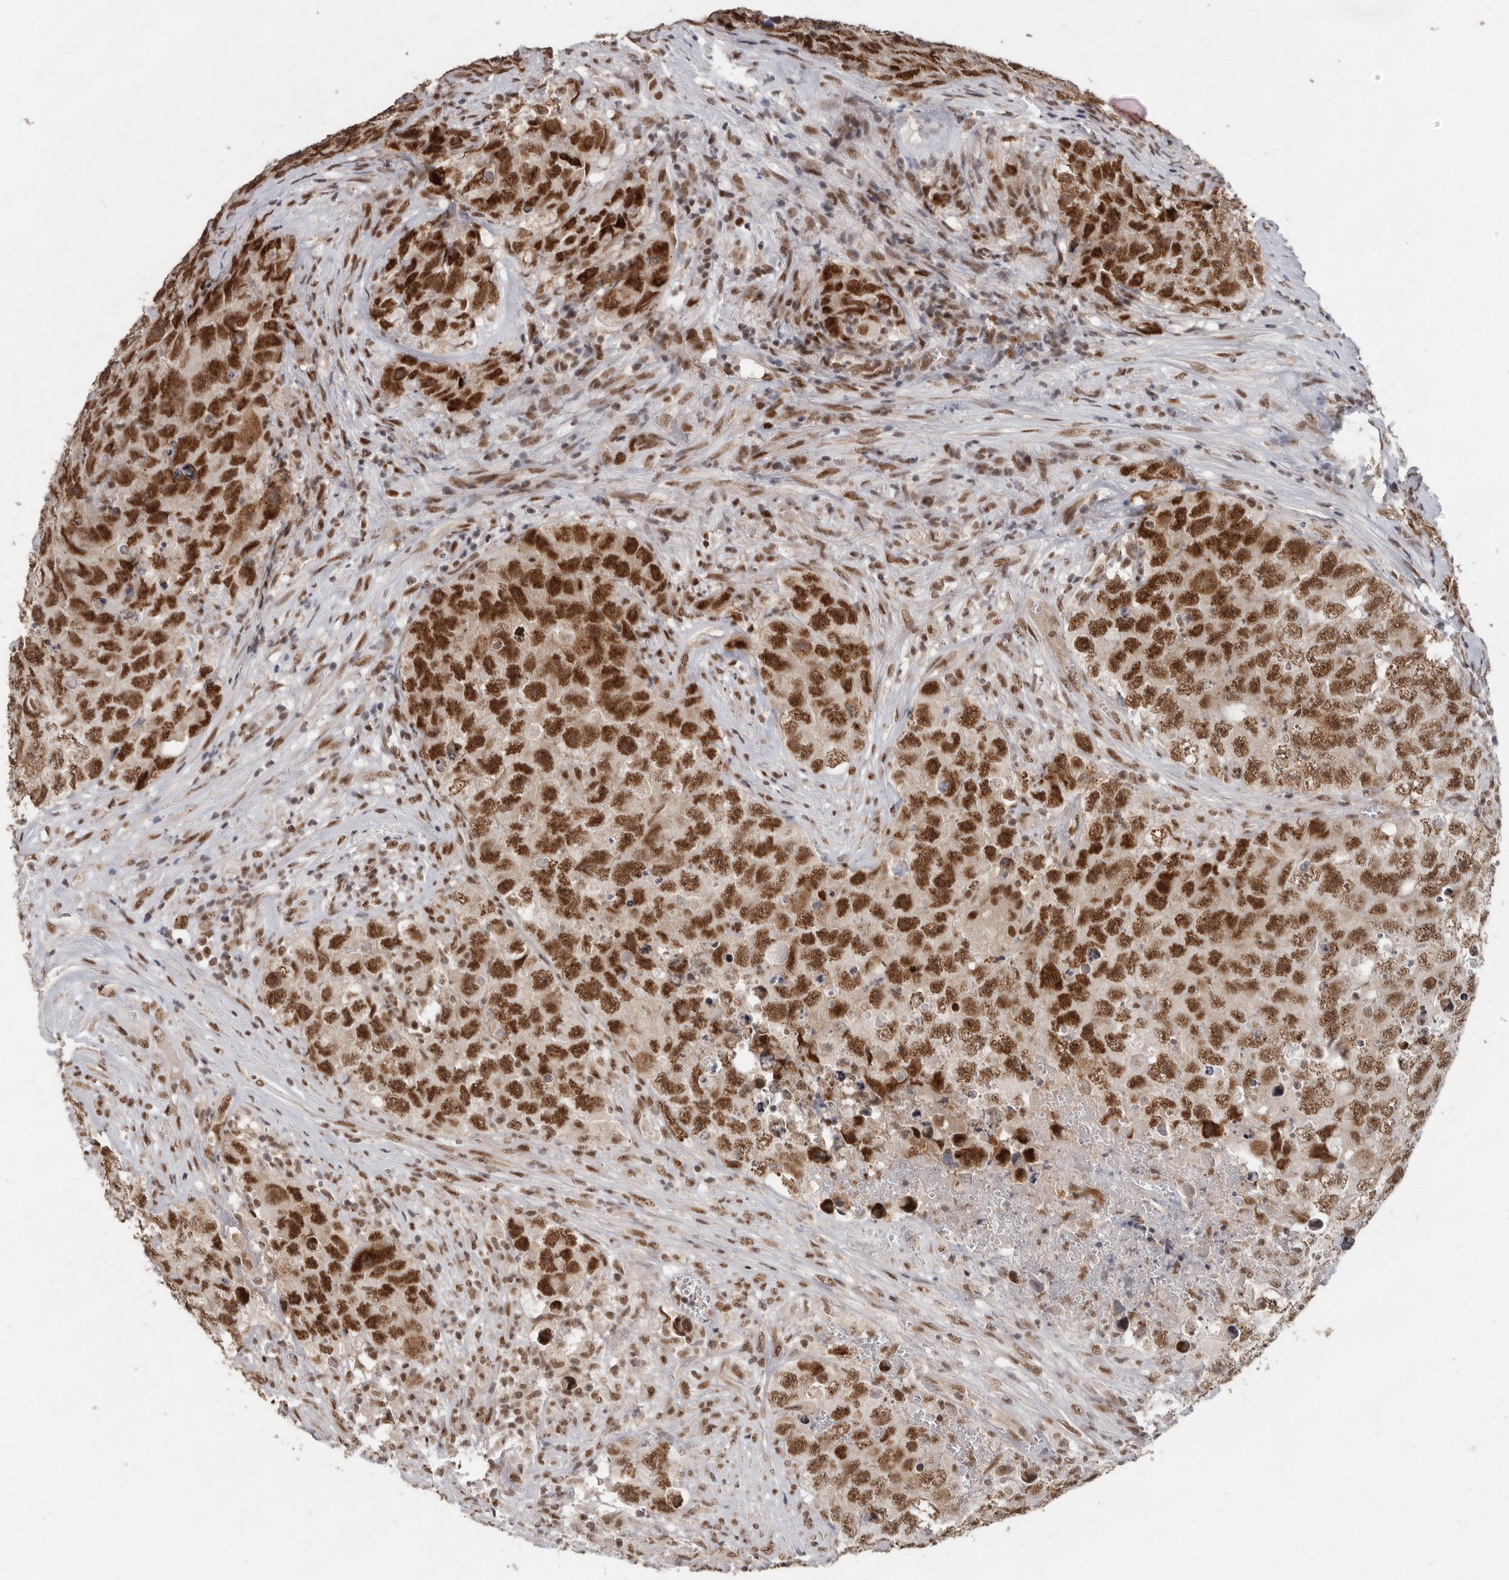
{"staining": {"intensity": "strong", "quantity": ">75%", "location": "nuclear"}, "tissue": "testis cancer", "cell_type": "Tumor cells", "image_type": "cancer", "snomed": [{"axis": "morphology", "description": "Seminoma, NOS"}, {"axis": "morphology", "description": "Carcinoma, Embryonal, NOS"}, {"axis": "topography", "description": "Testis"}], "caption": "IHC histopathology image of neoplastic tissue: human testis cancer (seminoma) stained using immunohistochemistry displays high levels of strong protein expression localized specifically in the nuclear of tumor cells, appearing as a nuclear brown color.", "gene": "PPP1R10", "patient": {"sex": "male", "age": 43}}